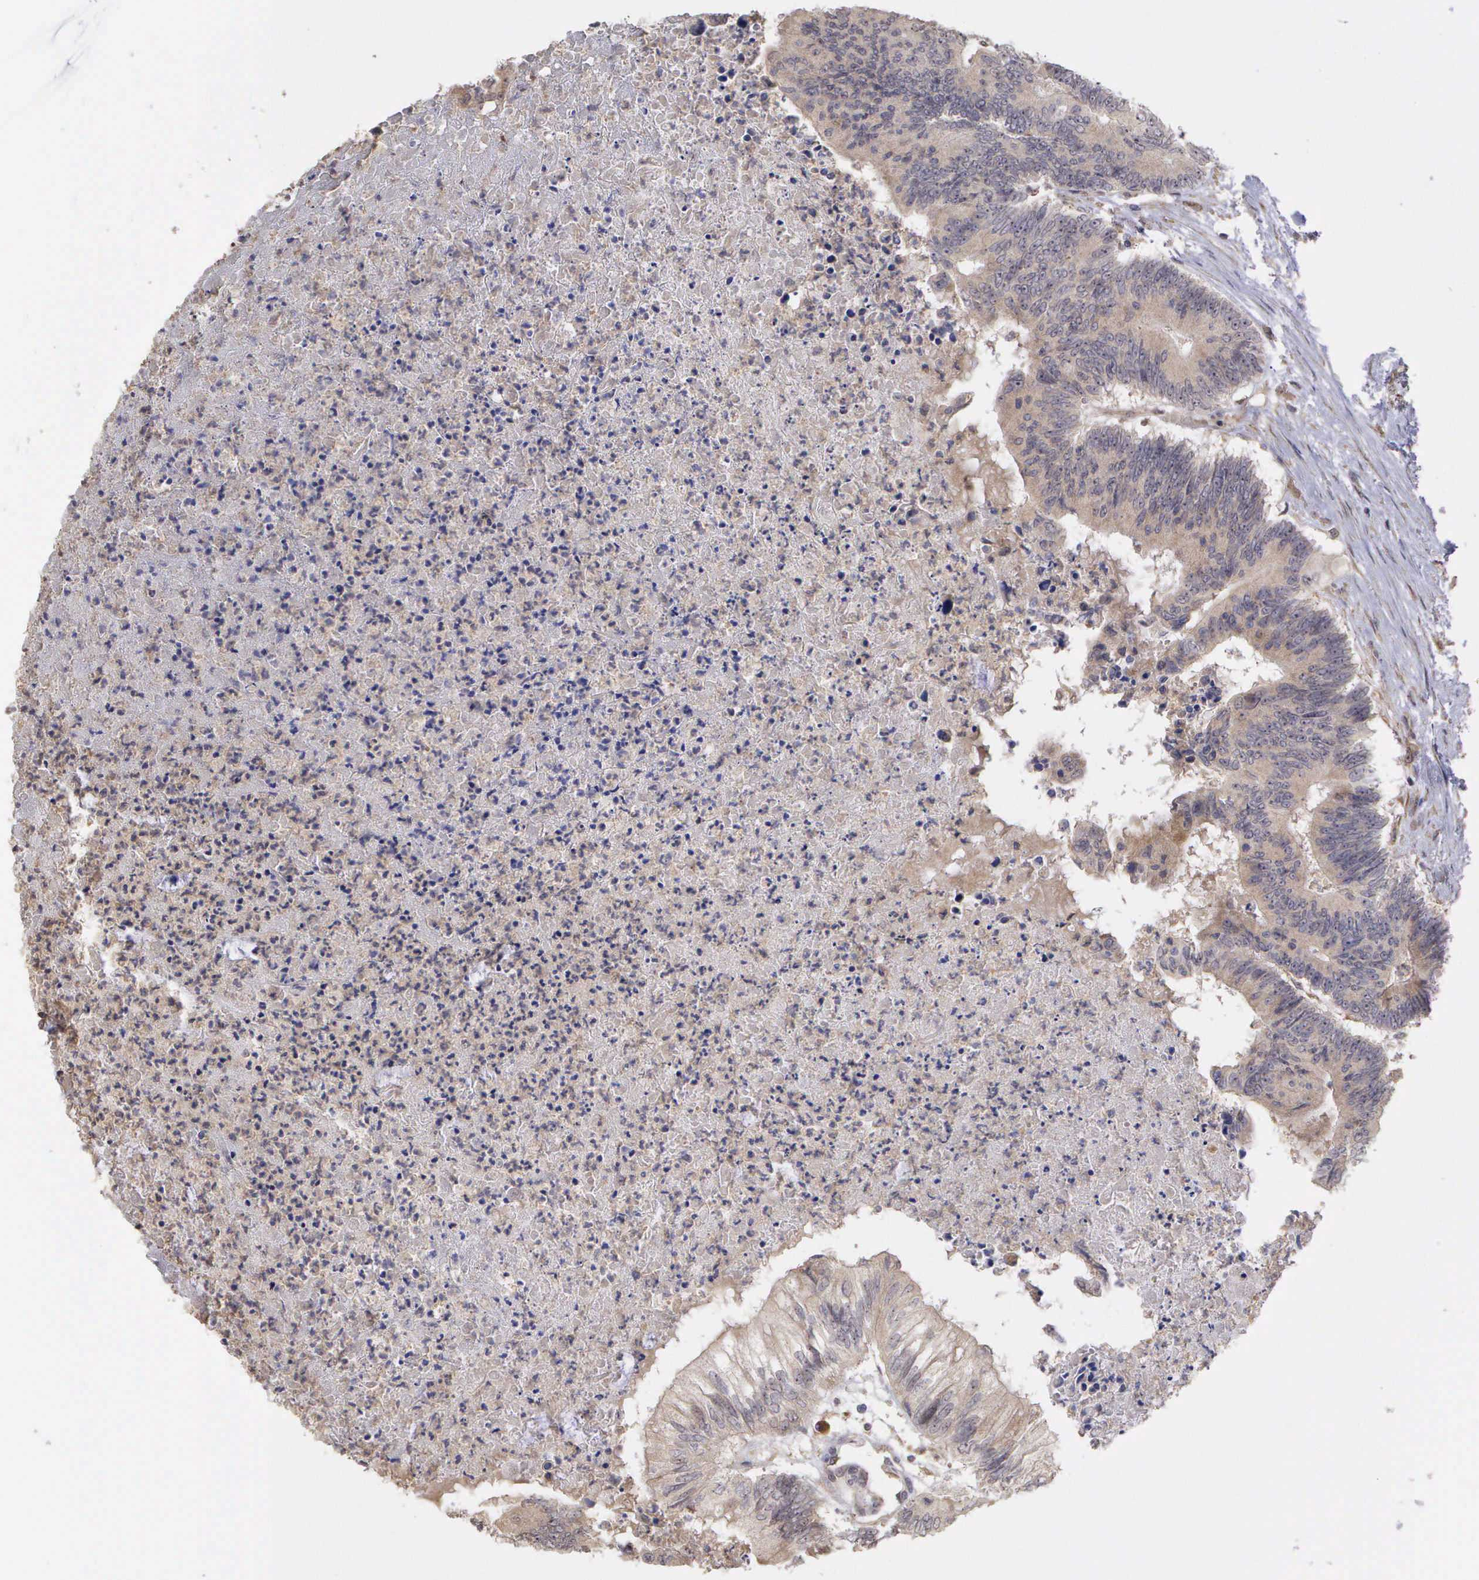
{"staining": {"intensity": "weak", "quantity": ">75%", "location": "cytoplasmic/membranous"}, "tissue": "colorectal cancer", "cell_type": "Tumor cells", "image_type": "cancer", "snomed": [{"axis": "morphology", "description": "Adenocarcinoma, NOS"}, {"axis": "topography", "description": "Colon"}], "caption": "A low amount of weak cytoplasmic/membranous staining is seen in about >75% of tumor cells in colorectal adenocarcinoma tissue.", "gene": "DNAJB7", "patient": {"sex": "male", "age": 65}}